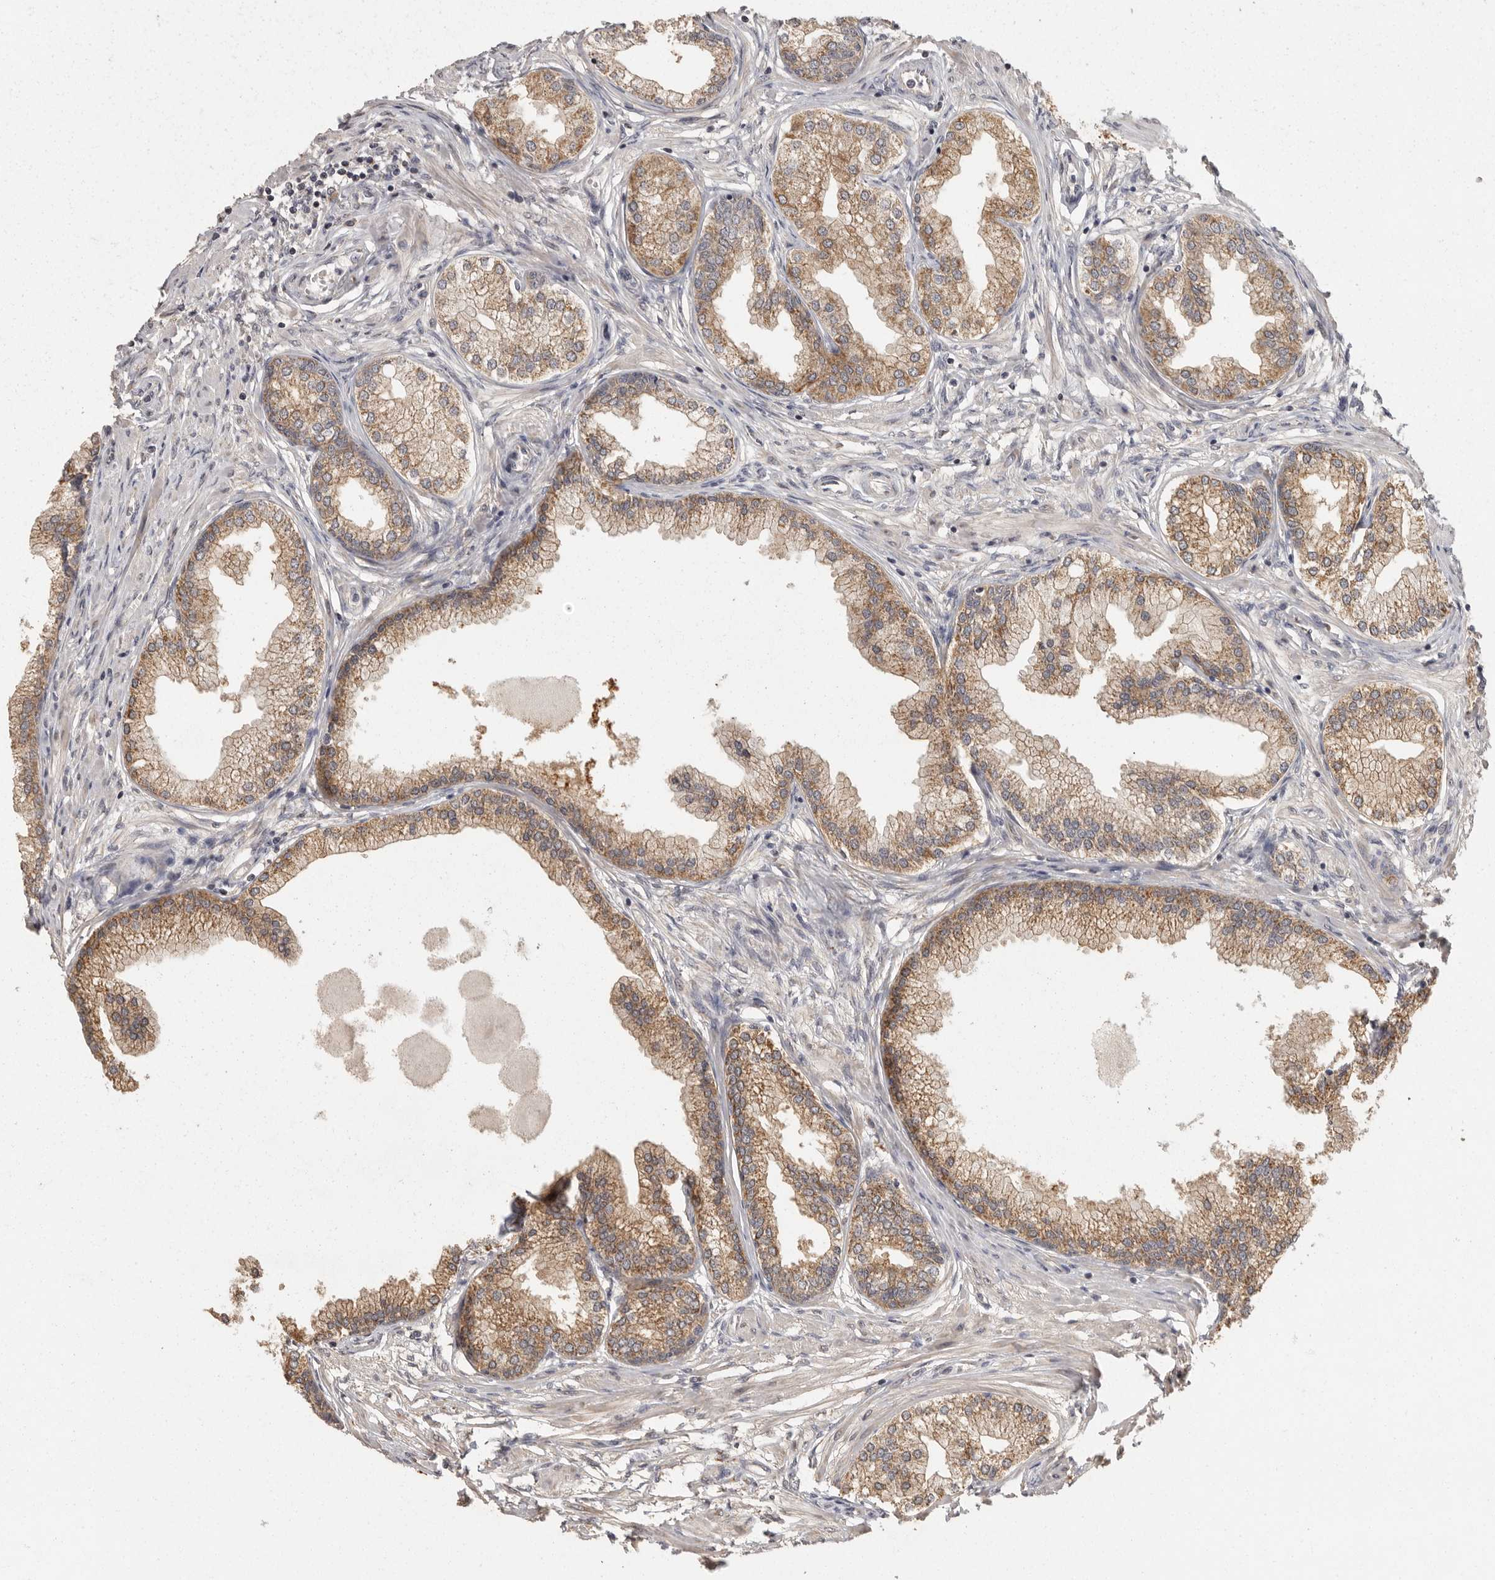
{"staining": {"intensity": "strong", "quantity": ">75%", "location": "cytoplasmic/membranous"}, "tissue": "prostate", "cell_type": "Glandular cells", "image_type": "normal", "snomed": [{"axis": "morphology", "description": "Normal tissue, NOS"}, {"axis": "morphology", "description": "Urothelial carcinoma, Low grade"}, {"axis": "topography", "description": "Urinary bladder"}, {"axis": "topography", "description": "Prostate"}], "caption": "Protein expression analysis of normal human prostate reveals strong cytoplasmic/membranous positivity in approximately >75% of glandular cells.", "gene": "BAIAP2", "patient": {"sex": "male", "age": 60}}